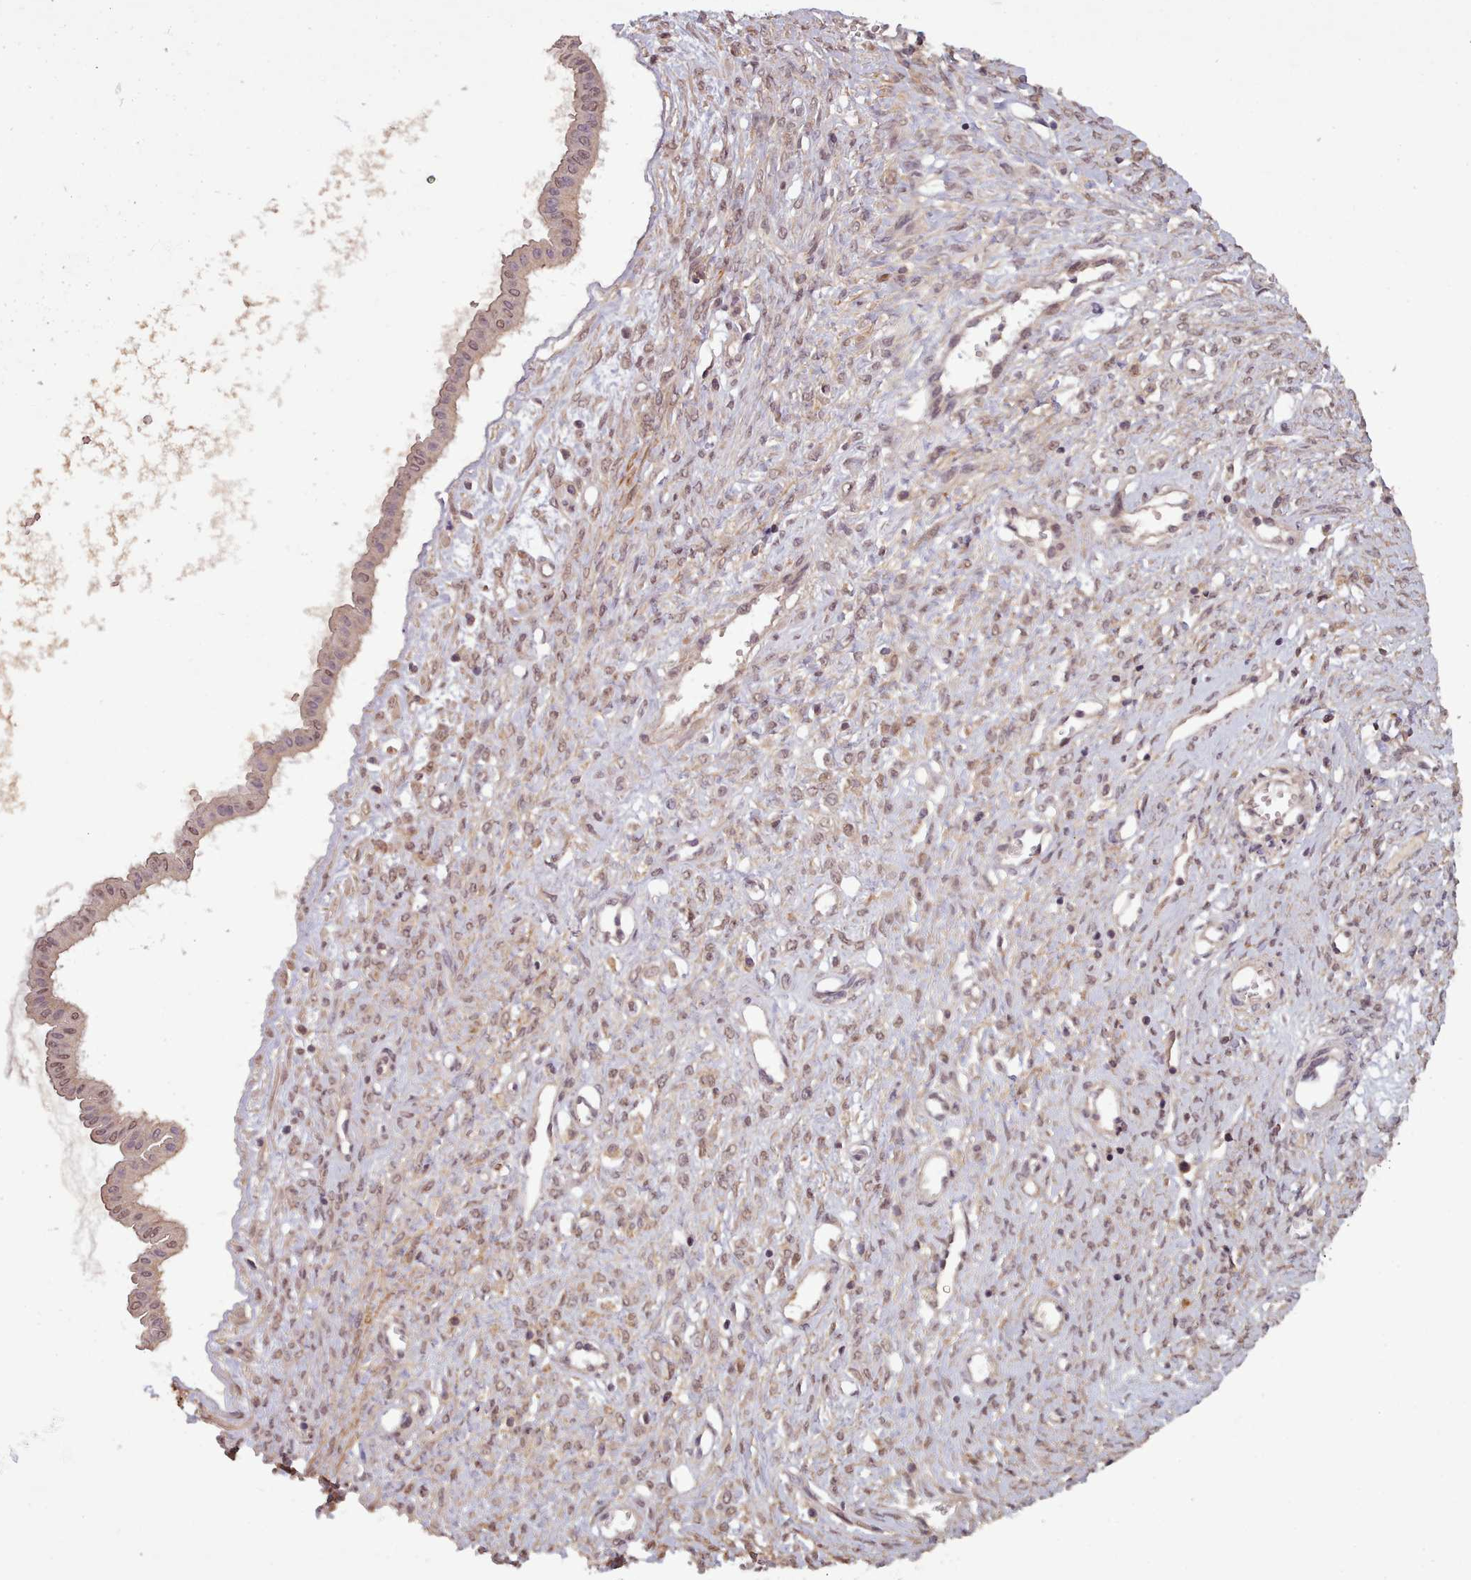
{"staining": {"intensity": "weak", "quantity": "25%-75%", "location": "nuclear"}, "tissue": "ovarian cancer", "cell_type": "Tumor cells", "image_type": "cancer", "snomed": [{"axis": "morphology", "description": "Cystadenocarcinoma, mucinous, NOS"}, {"axis": "topography", "description": "Ovary"}], "caption": "A histopathology image of ovarian mucinous cystadenocarcinoma stained for a protein shows weak nuclear brown staining in tumor cells.", "gene": "CDC6", "patient": {"sex": "female", "age": 73}}